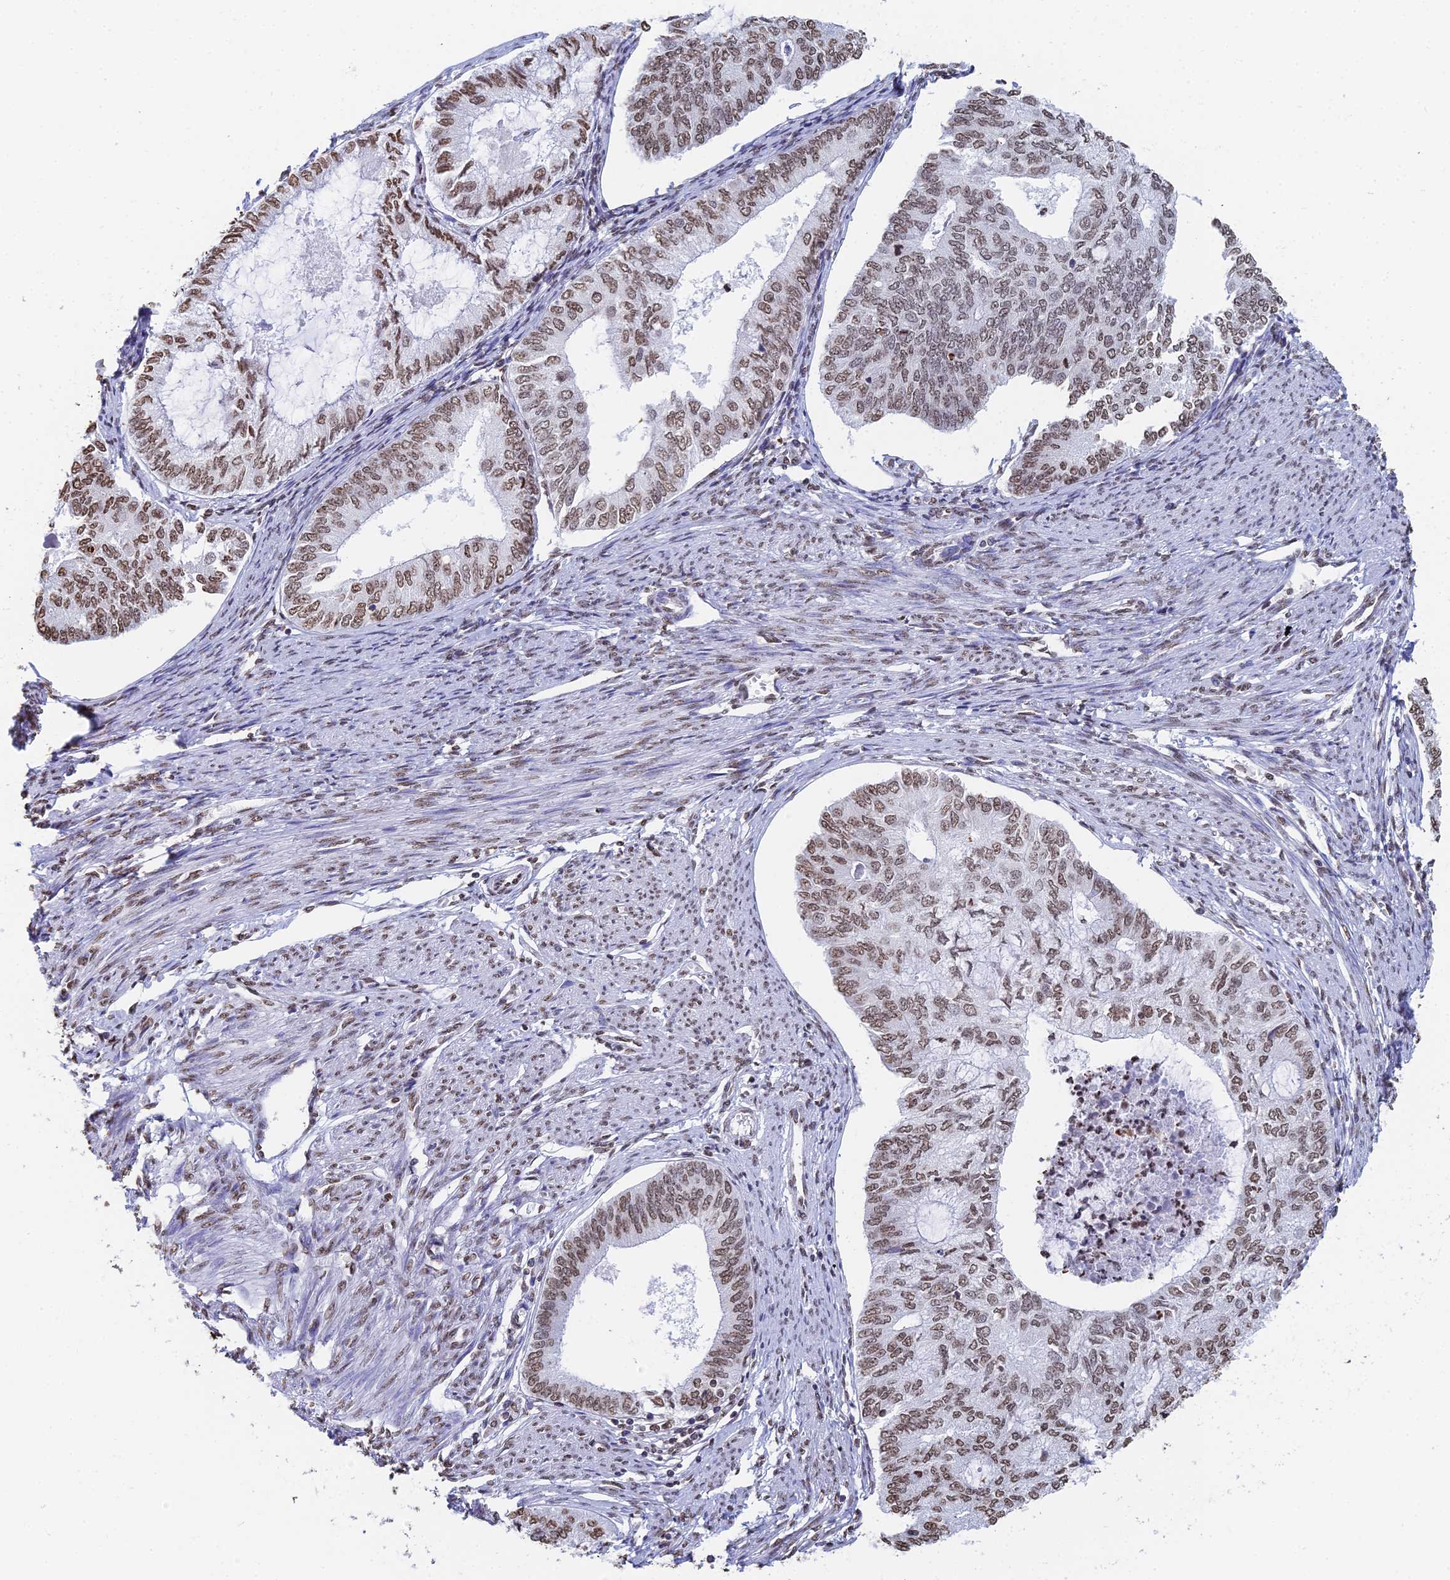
{"staining": {"intensity": "moderate", "quantity": ">75%", "location": "nuclear"}, "tissue": "endometrial cancer", "cell_type": "Tumor cells", "image_type": "cancer", "snomed": [{"axis": "morphology", "description": "Adenocarcinoma, NOS"}, {"axis": "topography", "description": "Endometrium"}], "caption": "Endometrial cancer (adenocarcinoma) stained with immunohistochemistry exhibits moderate nuclear expression in about >75% of tumor cells. The staining was performed using DAB (3,3'-diaminobenzidine) to visualize the protein expression in brown, while the nuclei were stained in blue with hematoxylin (Magnification: 20x).", "gene": "GBP3", "patient": {"sex": "female", "age": 68}}